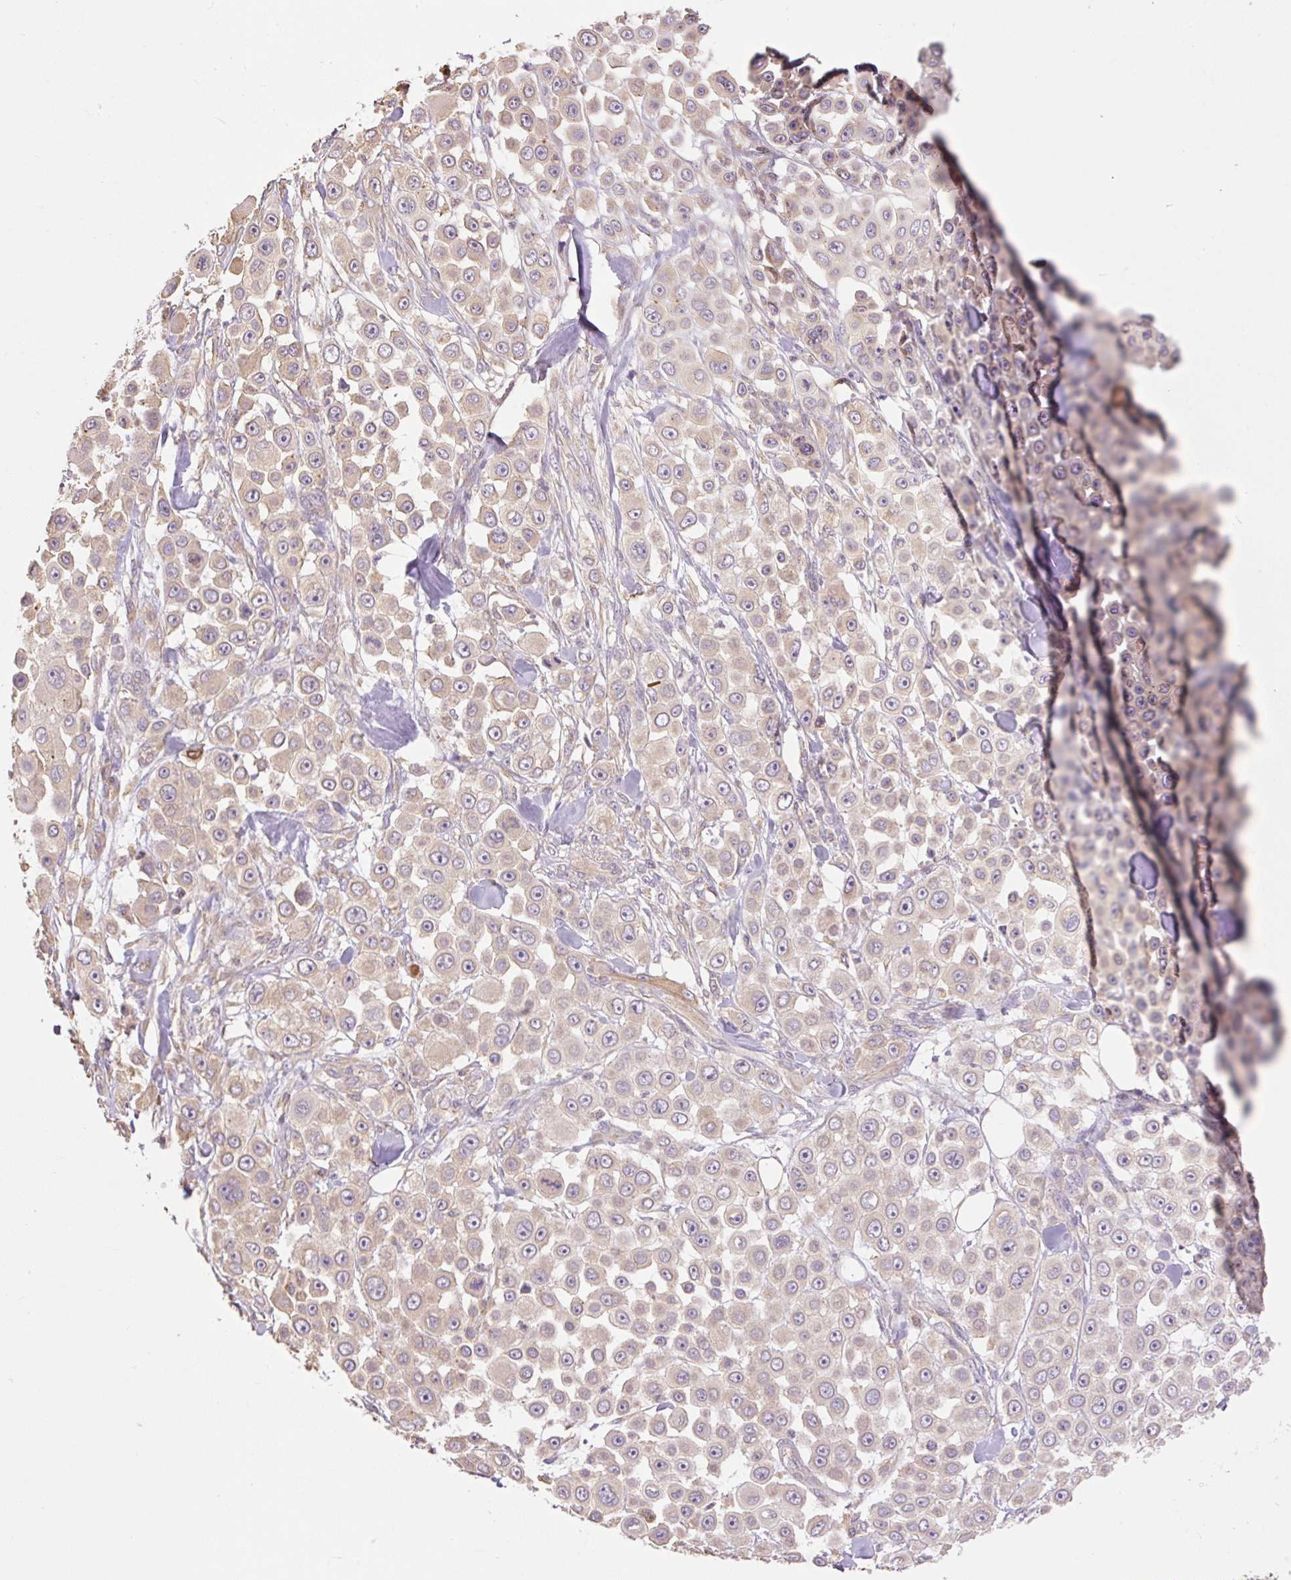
{"staining": {"intensity": "weak", "quantity": "25%-75%", "location": "cytoplasmic/membranous"}, "tissue": "skin cancer", "cell_type": "Tumor cells", "image_type": "cancer", "snomed": [{"axis": "morphology", "description": "Squamous cell carcinoma, NOS"}, {"axis": "topography", "description": "Skin"}], "caption": "Squamous cell carcinoma (skin) stained for a protein (brown) exhibits weak cytoplasmic/membranous positive staining in approximately 25%-75% of tumor cells.", "gene": "DESI1", "patient": {"sex": "male", "age": 67}}